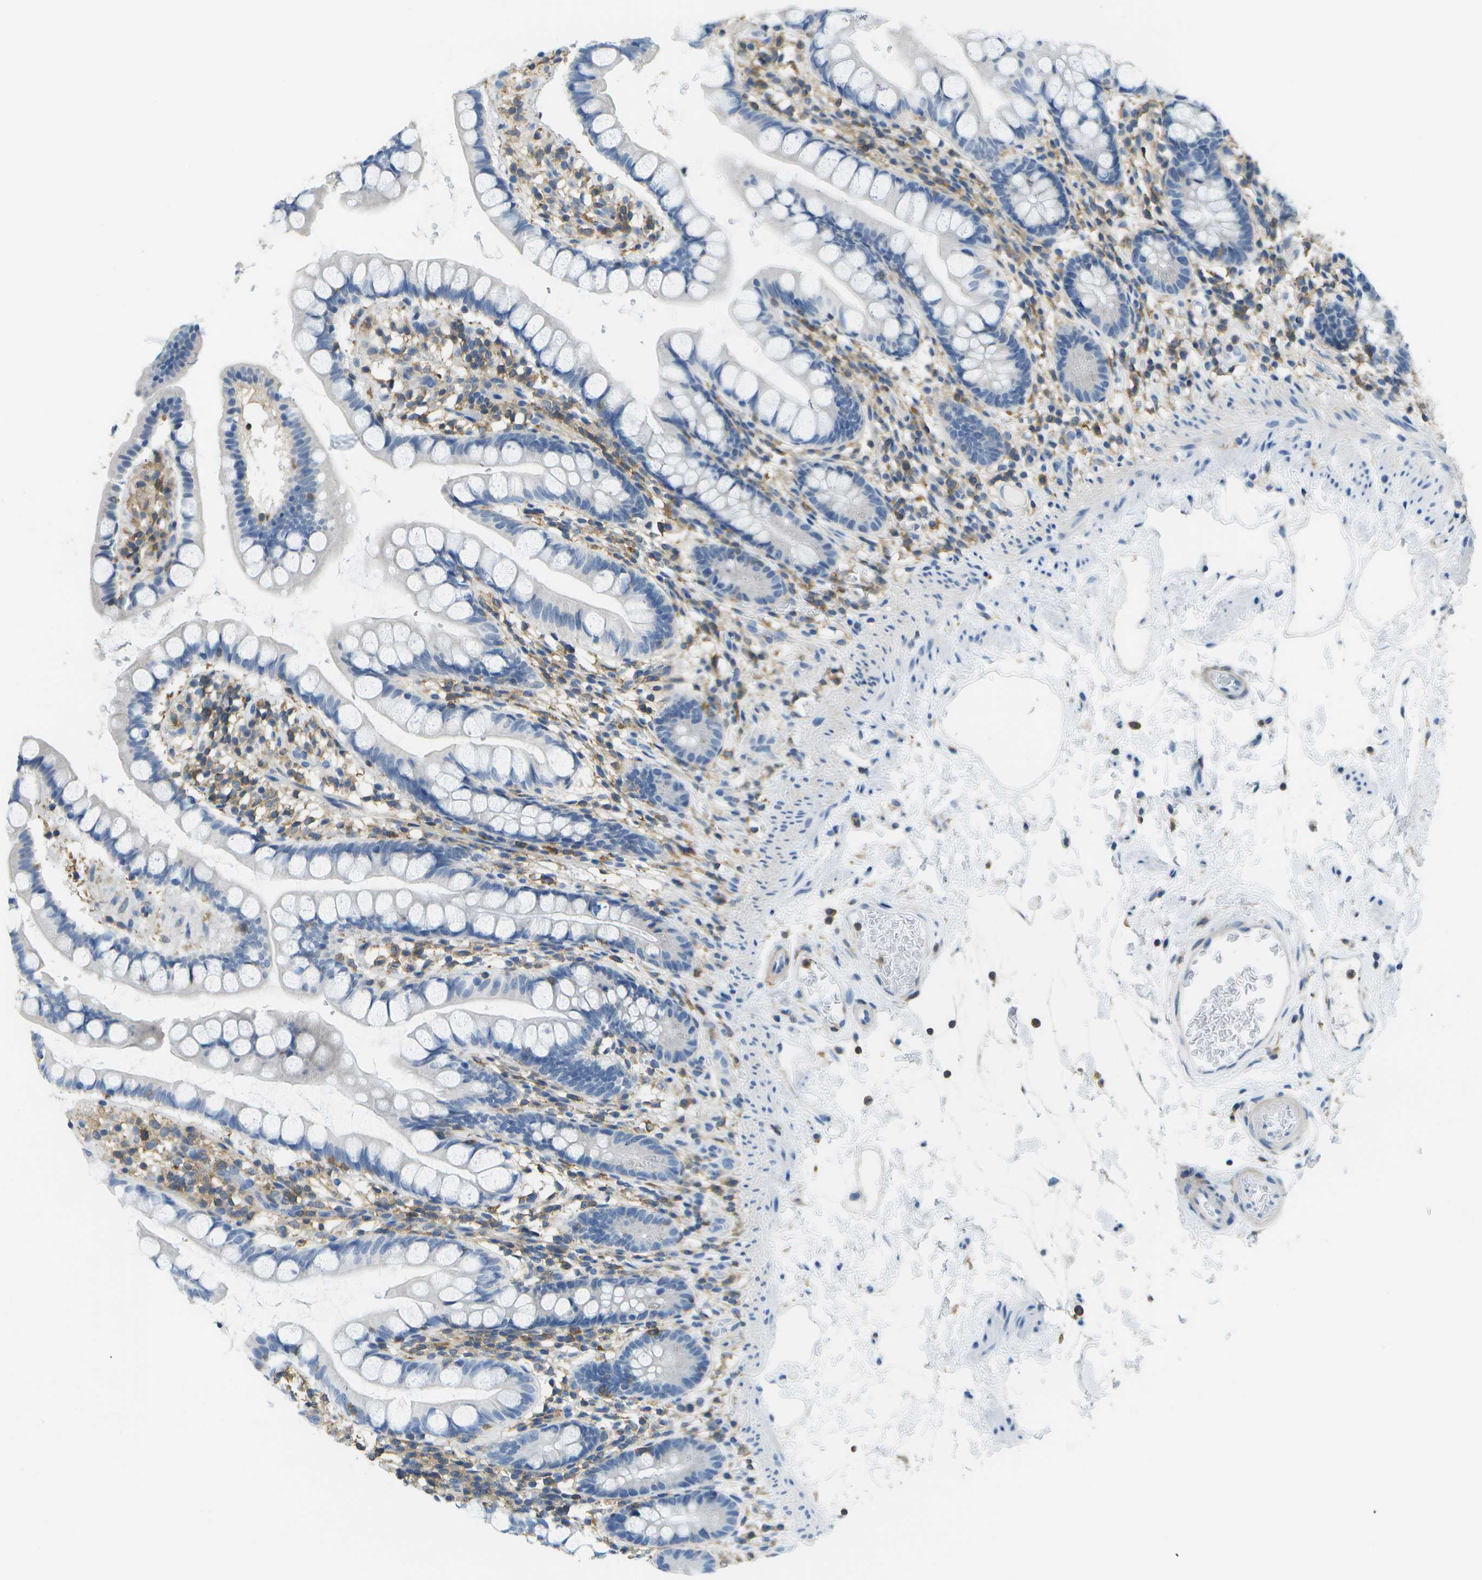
{"staining": {"intensity": "negative", "quantity": "none", "location": "none"}, "tissue": "small intestine", "cell_type": "Glandular cells", "image_type": "normal", "snomed": [{"axis": "morphology", "description": "Normal tissue, NOS"}, {"axis": "topography", "description": "Small intestine"}], "caption": "Photomicrograph shows no significant protein positivity in glandular cells of unremarkable small intestine.", "gene": "RCSD1", "patient": {"sex": "female", "age": 84}}